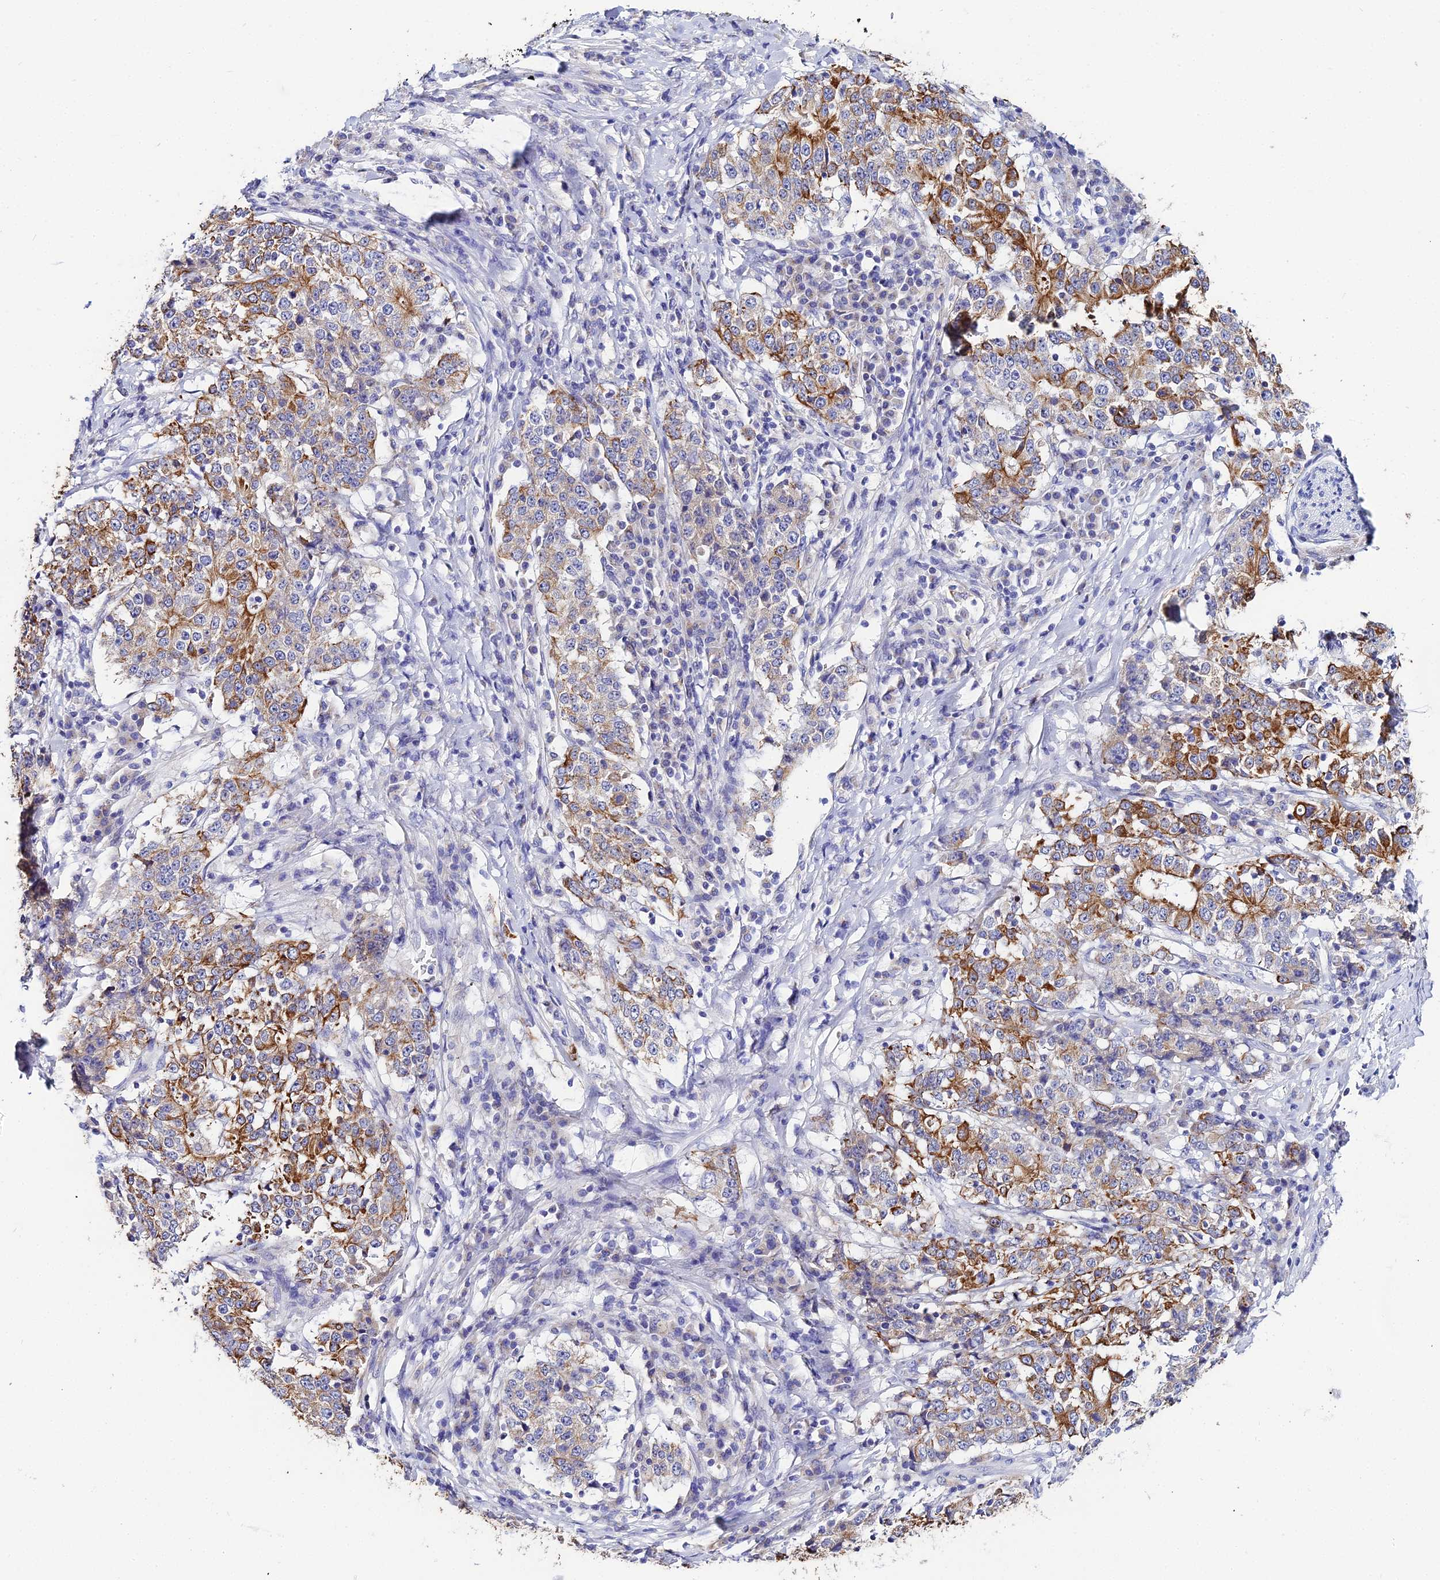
{"staining": {"intensity": "strong", "quantity": "25%-75%", "location": "cytoplasmic/membranous"}, "tissue": "stomach cancer", "cell_type": "Tumor cells", "image_type": "cancer", "snomed": [{"axis": "morphology", "description": "Adenocarcinoma, NOS"}, {"axis": "topography", "description": "Stomach"}], "caption": "Human stomach adenocarcinoma stained with a protein marker demonstrates strong staining in tumor cells.", "gene": "ZXDA", "patient": {"sex": "male", "age": 59}}